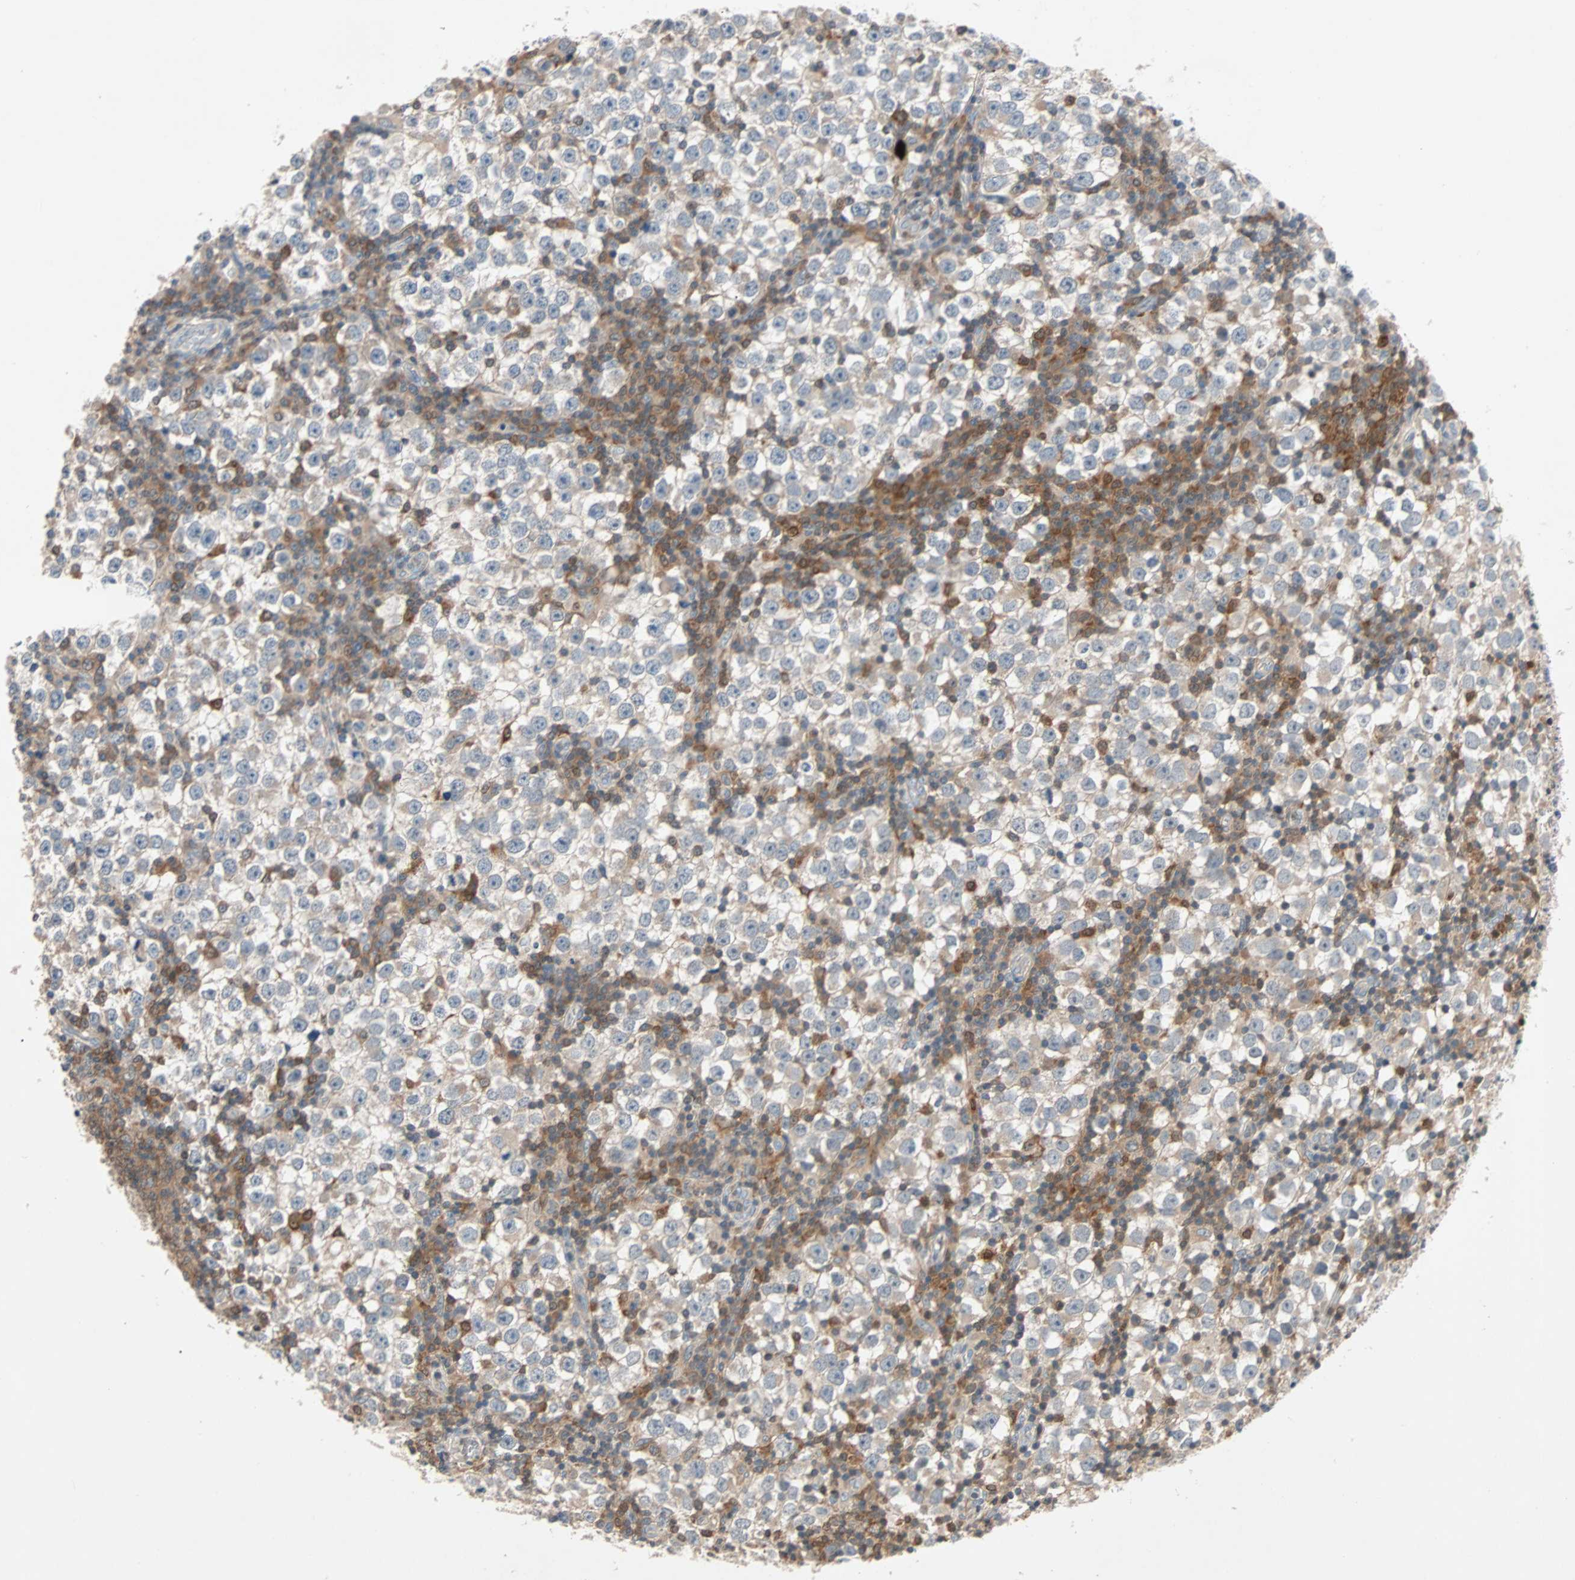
{"staining": {"intensity": "negative", "quantity": "none", "location": "none"}, "tissue": "testis cancer", "cell_type": "Tumor cells", "image_type": "cancer", "snomed": [{"axis": "morphology", "description": "Seminoma, NOS"}, {"axis": "topography", "description": "Testis"}], "caption": "DAB immunohistochemical staining of testis seminoma demonstrates no significant positivity in tumor cells. (Immunohistochemistry, brightfield microscopy, high magnification).", "gene": "MAP4K1", "patient": {"sex": "male", "age": 65}}